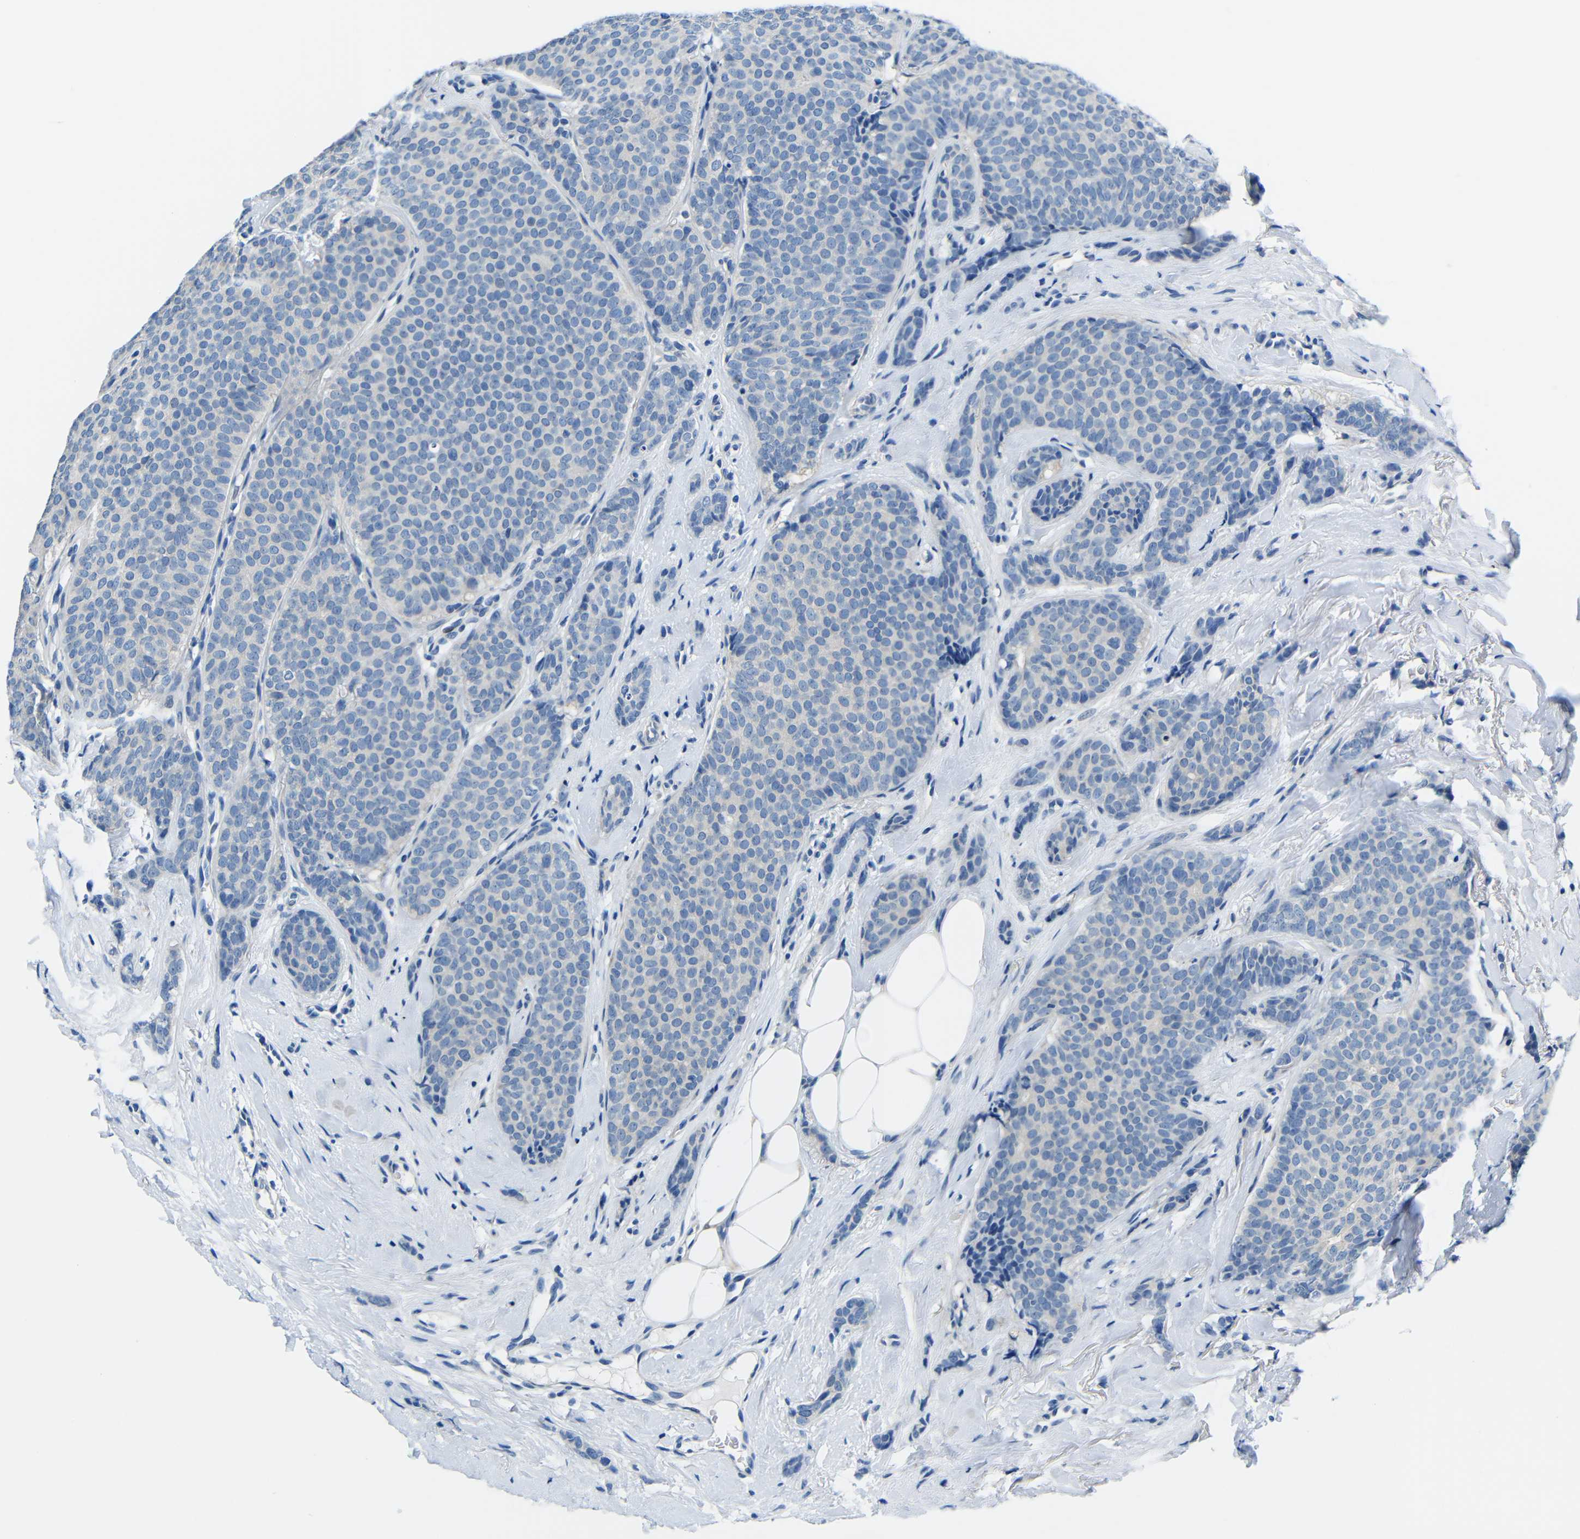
{"staining": {"intensity": "negative", "quantity": "none", "location": "none"}, "tissue": "breast cancer", "cell_type": "Tumor cells", "image_type": "cancer", "snomed": [{"axis": "morphology", "description": "Lobular carcinoma"}, {"axis": "topography", "description": "Skin"}, {"axis": "topography", "description": "Breast"}], "caption": "DAB (3,3'-diaminobenzidine) immunohistochemical staining of human breast cancer displays no significant positivity in tumor cells.", "gene": "NEGR1", "patient": {"sex": "female", "age": 46}}